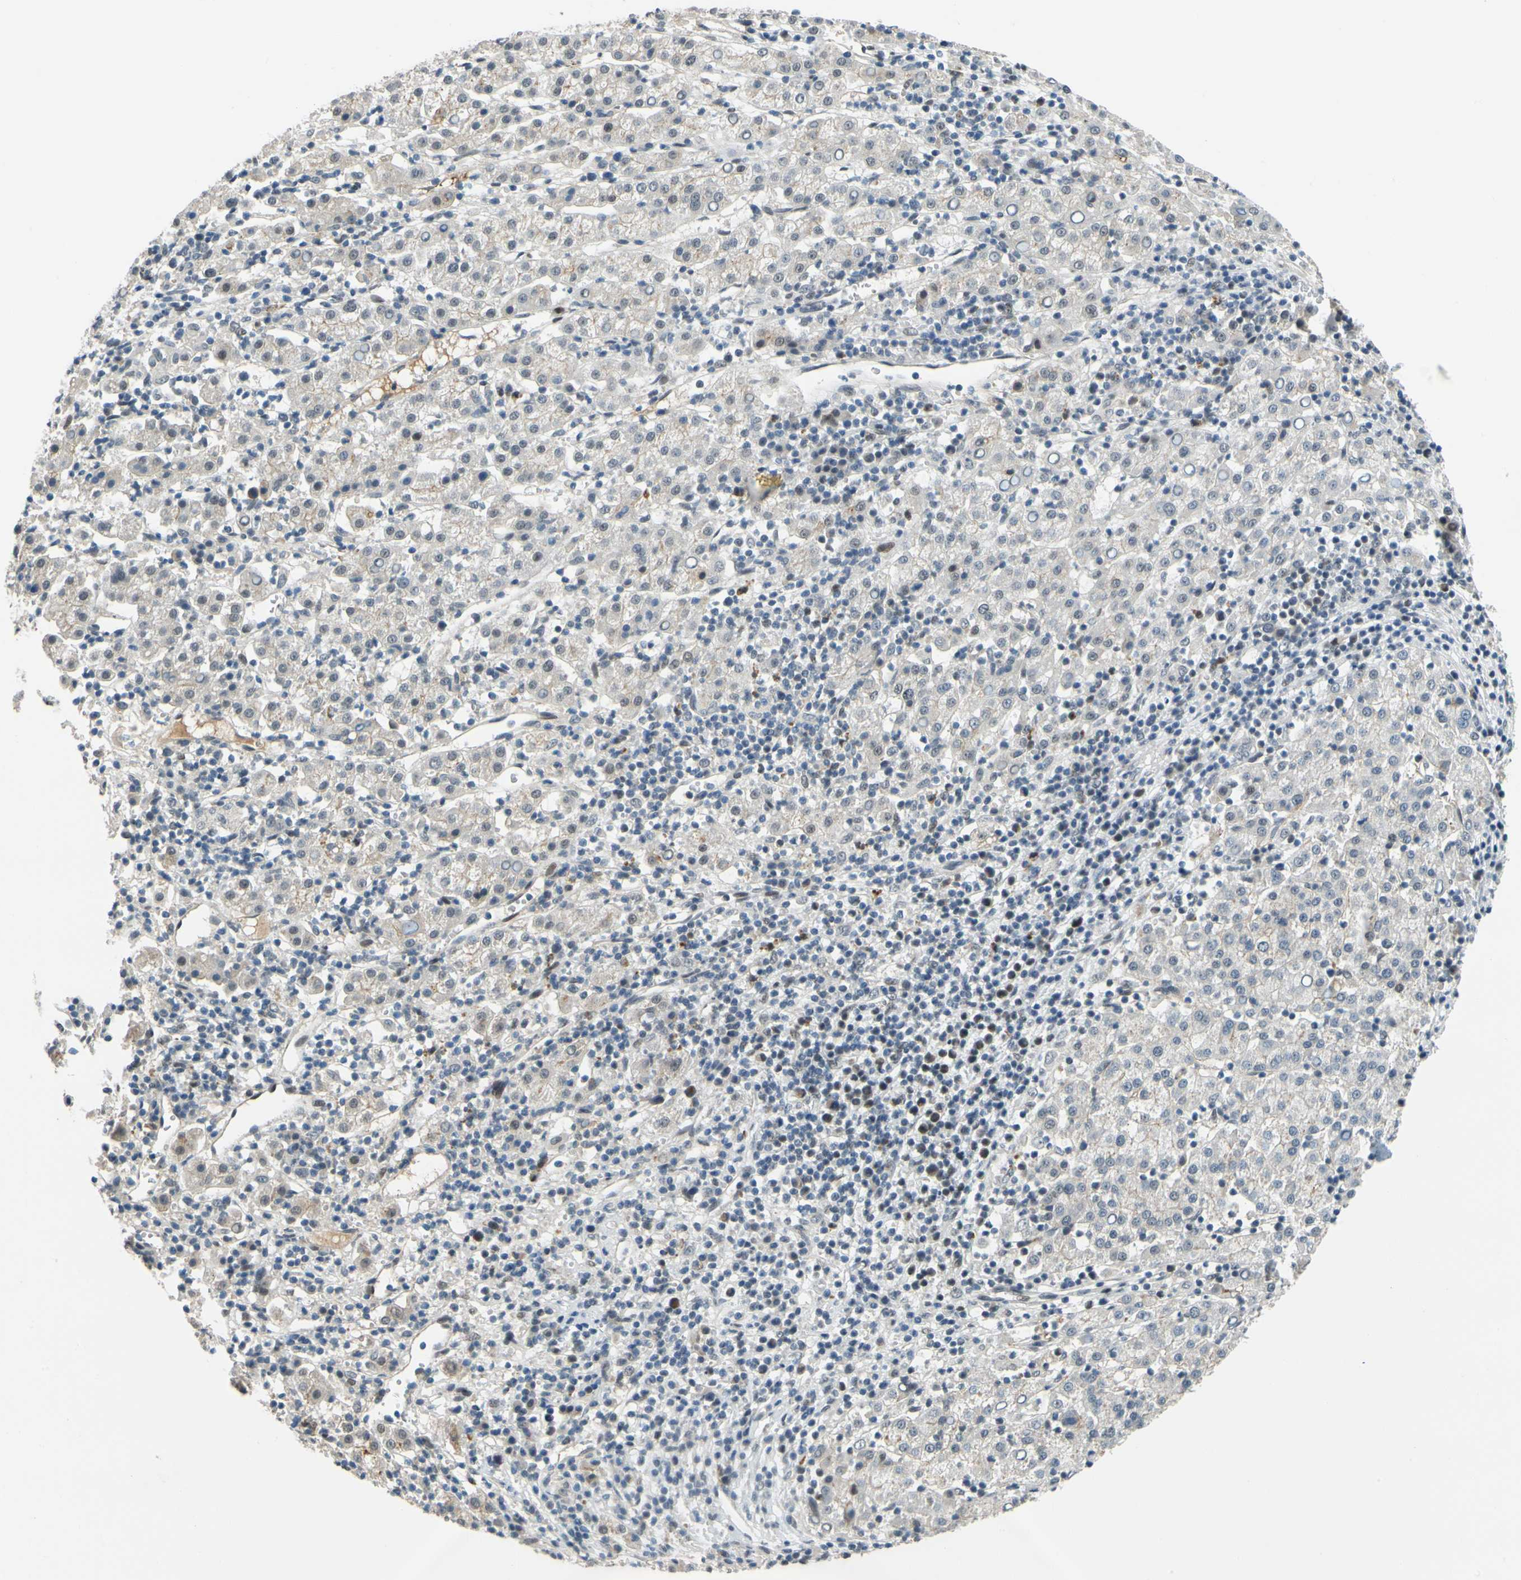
{"staining": {"intensity": "weak", "quantity": "<25%", "location": "cytoplasmic/membranous"}, "tissue": "liver cancer", "cell_type": "Tumor cells", "image_type": "cancer", "snomed": [{"axis": "morphology", "description": "Carcinoma, Hepatocellular, NOS"}, {"axis": "topography", "description": "Liver"}], "caption": "Protein analysis of liver cancer (hepatocellular carcinoma) displays no significant staining in tumor cells. (Brightfield microscopy of DAB (3,3'-diaminobenzidine) immunohistochemistry (IHC) at high magnification).", "gene": "POGZ", "patient": {"sex": "female", "age": 58}}